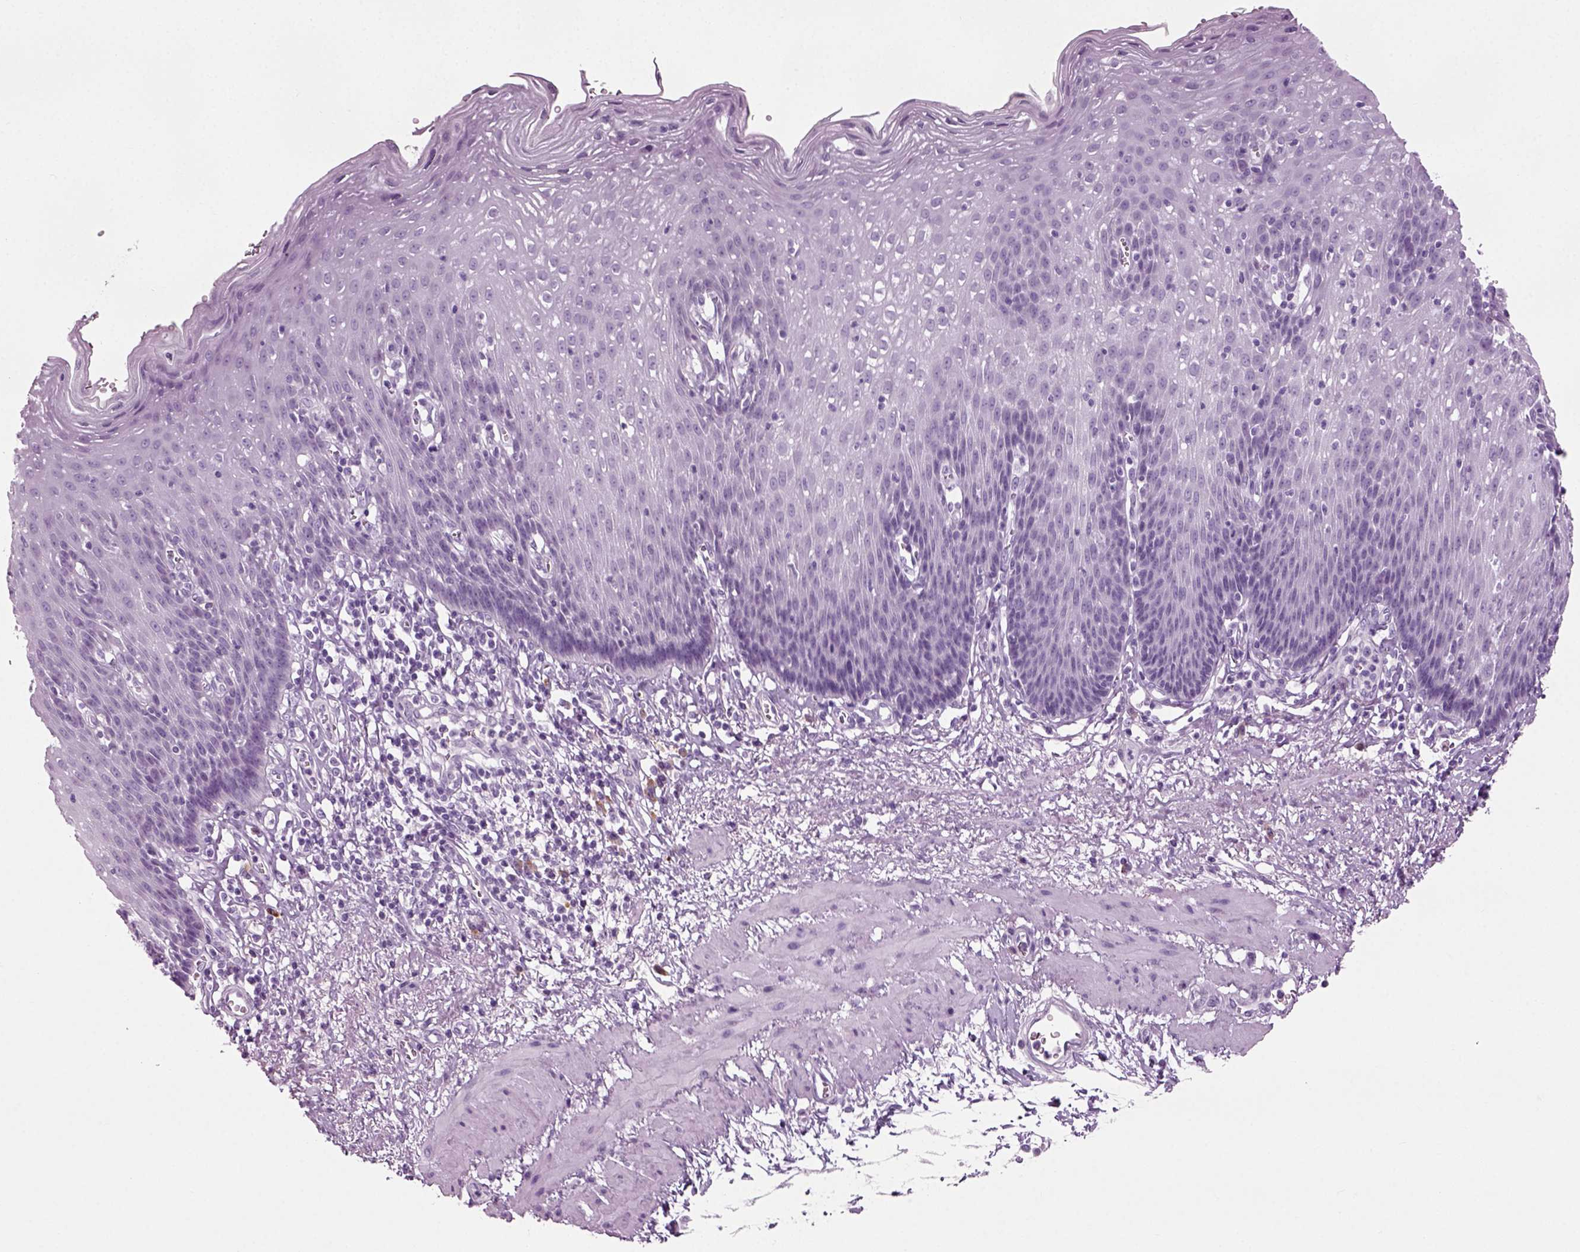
{"staining": {"intensity": "negative", "quantity": "none", "location": "none"}, "tissue": "esophagus", "cell_type": "Squamous epithelial cells", "image_type": "normal", "snomed": [{"axis": "morphology", "description": "Normal tissue, NOS"}, {"axis": "topography", "description": "Esophagus"}], "caption": "A high-resolution micrograph shows immunohistochemistry staining of unremarkable esophagus, which shows no significant expression in squamous epithelial cells.", "gene": "PRLH", "patient": {"sex": "male", "age": 57}}